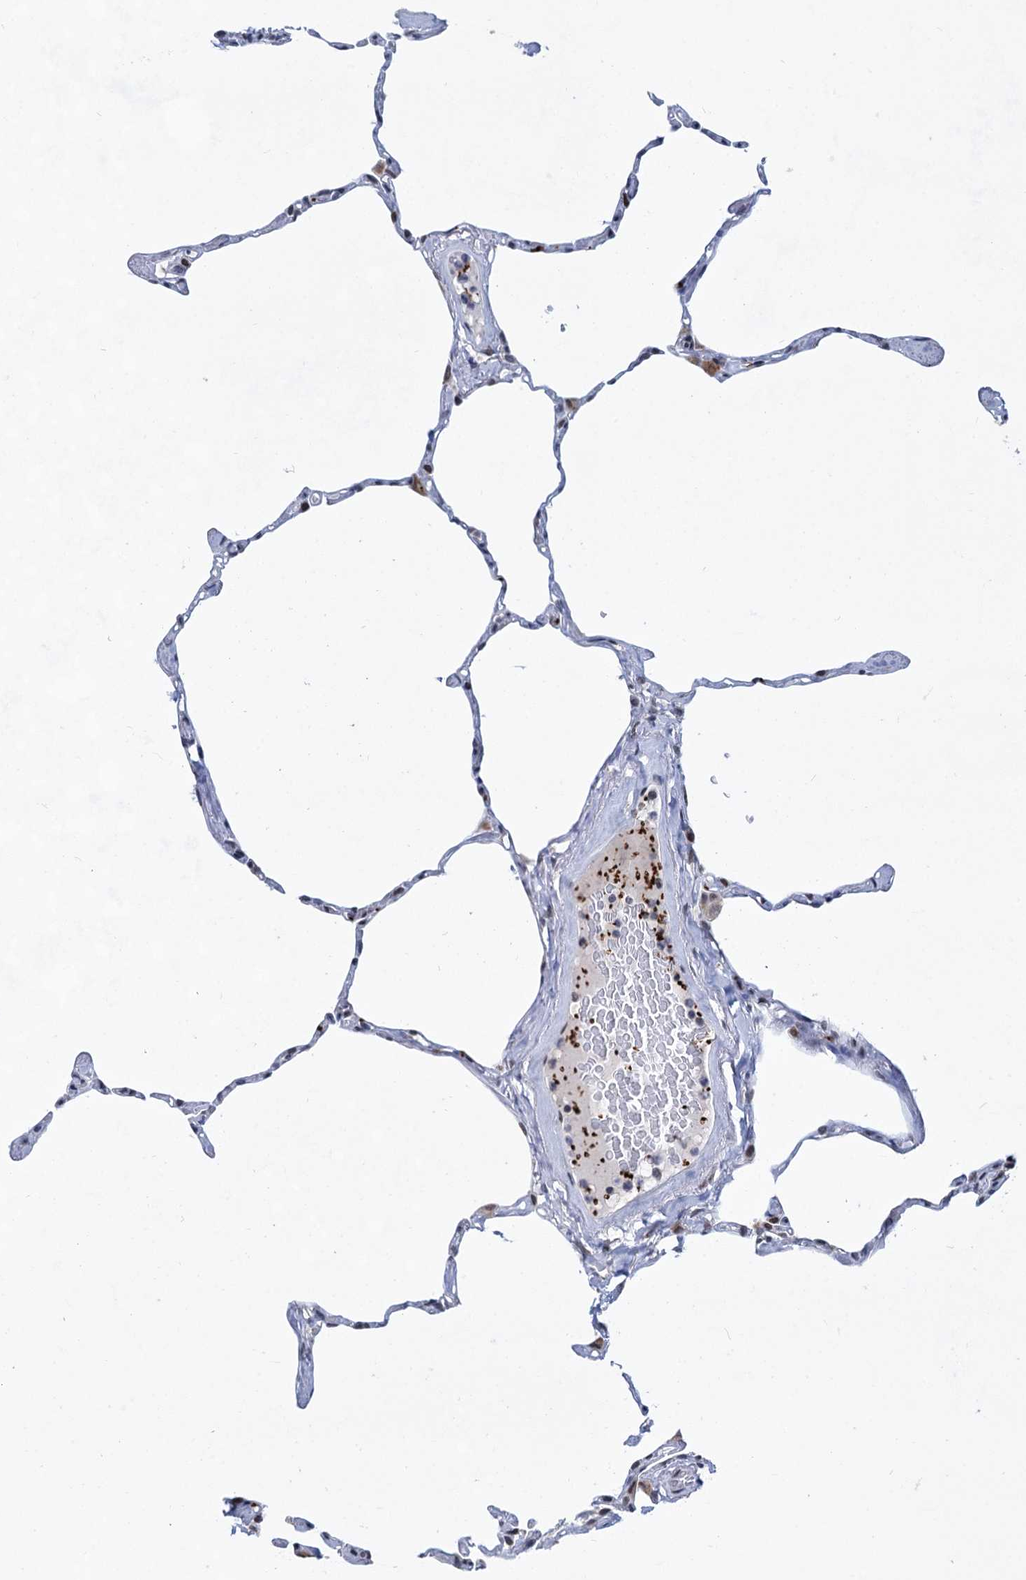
{"staining": {"intensity": "negative", "quantity": "none", "location": "none"}, "tissue": "lung", "cell_type": "Alveolar cells", "image_type": "normal", "snomed": [{"axis": "morphology", "description": "Normal tissue, NOS"}, {"axis": "topography", "description": "Lung"}], "caption": "Lung was stained to show a protein in brown. There is no significant positivity in alveolar cells.", "gene": "MON2", "patient": {"sex": "male", "age": 65}}